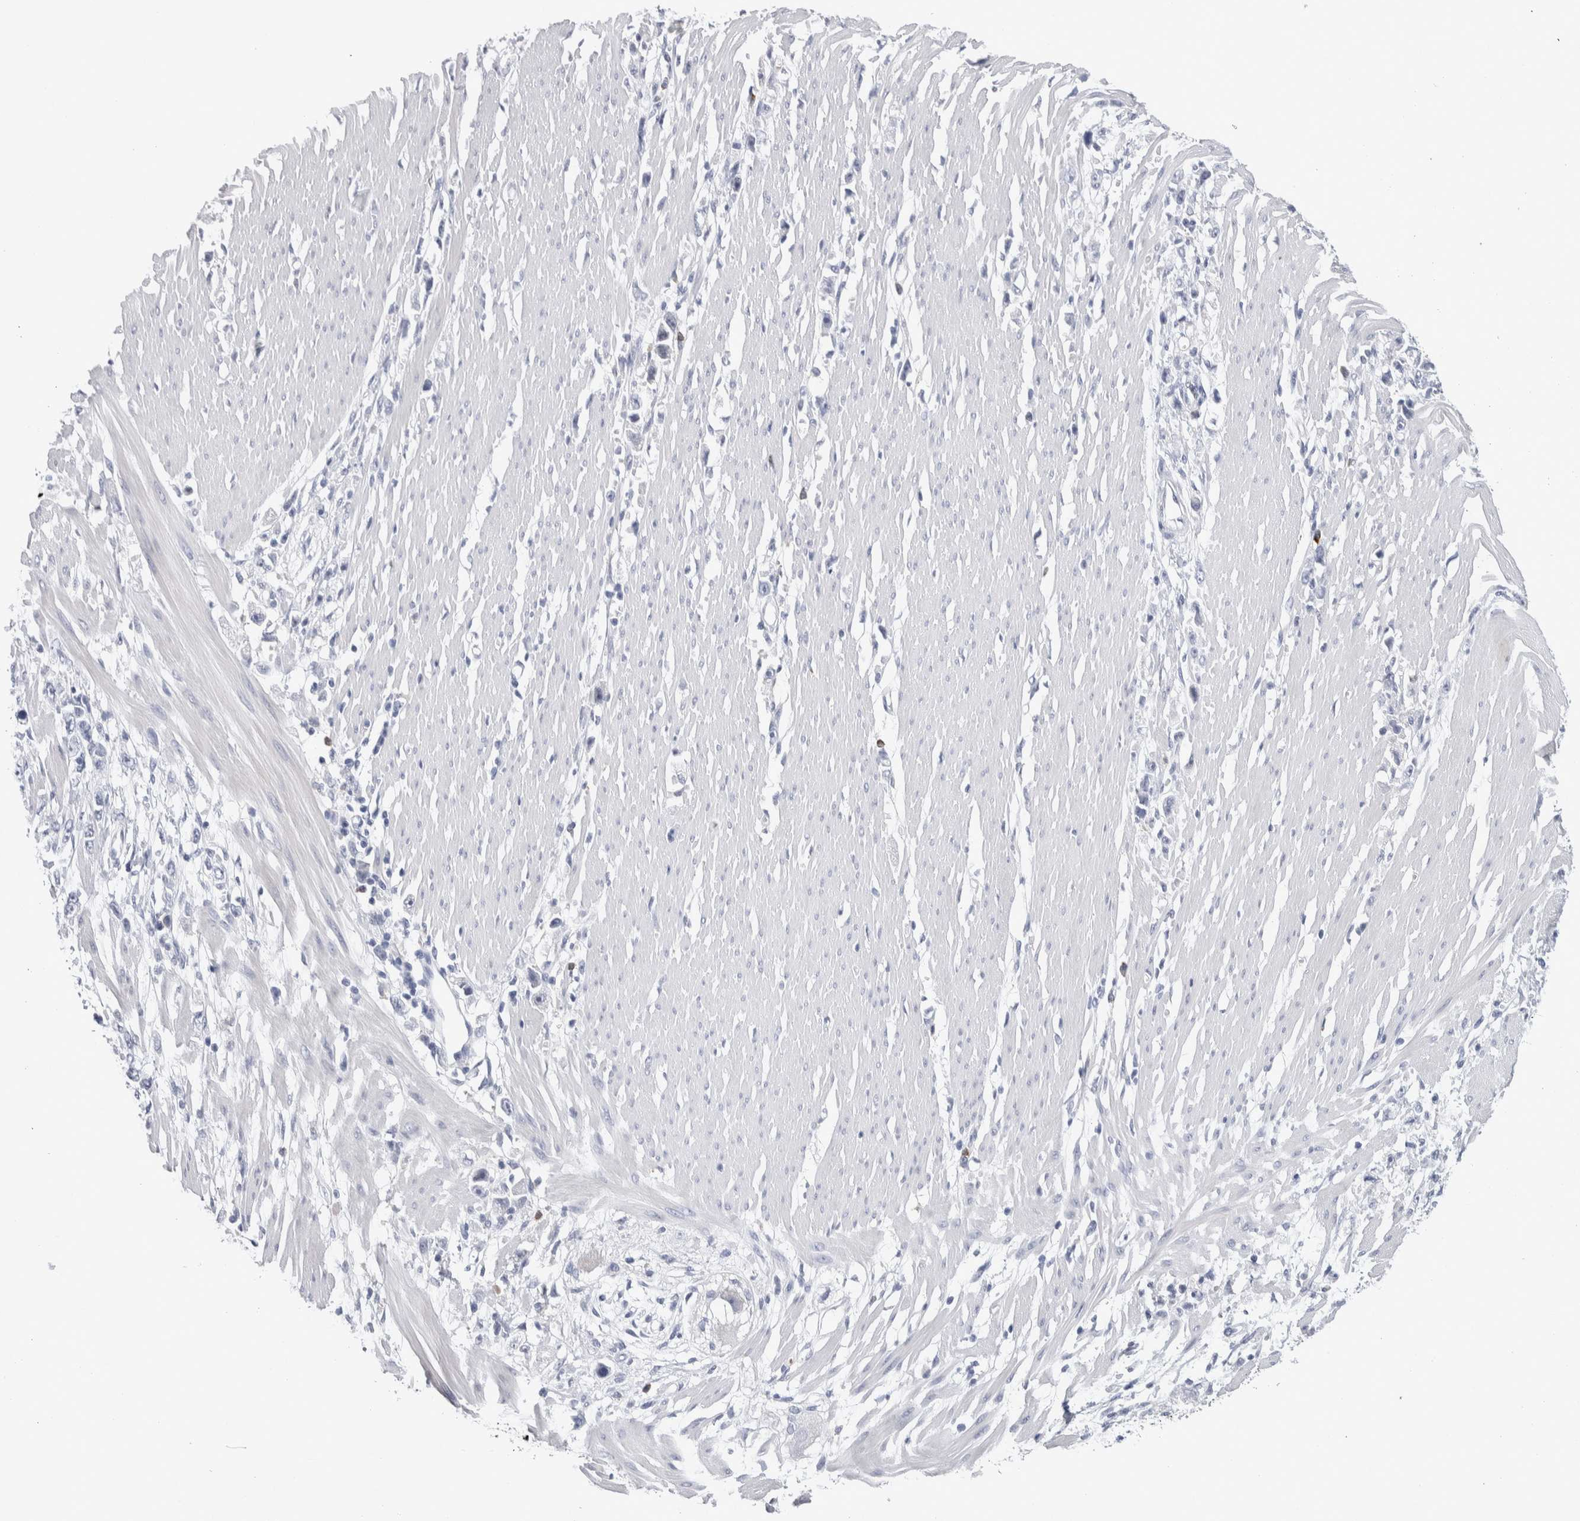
{"staining": {"intensity": "negative", "quantity": "none", "location": "none"}, "tissue": "stomach cancer", "cell_type": "Tumor cells", "image_type": "cancer", "snomed": [{"axis": "morphology", "description": "Adenocarcinoma, NOS"}, {"axis": "topography", "description": "Stomach"}], "caption": "An immunohistochemistry micrograph of stomach cancer is shown. There is no staining in tumor cells of stomach cancer. Brightfield microscopy of immunohistochemistry stained with DAB (3,3'-diaminobenzidine) (brown) and hematoxylin (blue), captured at high magnification.", "gene": "LURAP1L", "patient": {"sex": "female", "age": 59}}